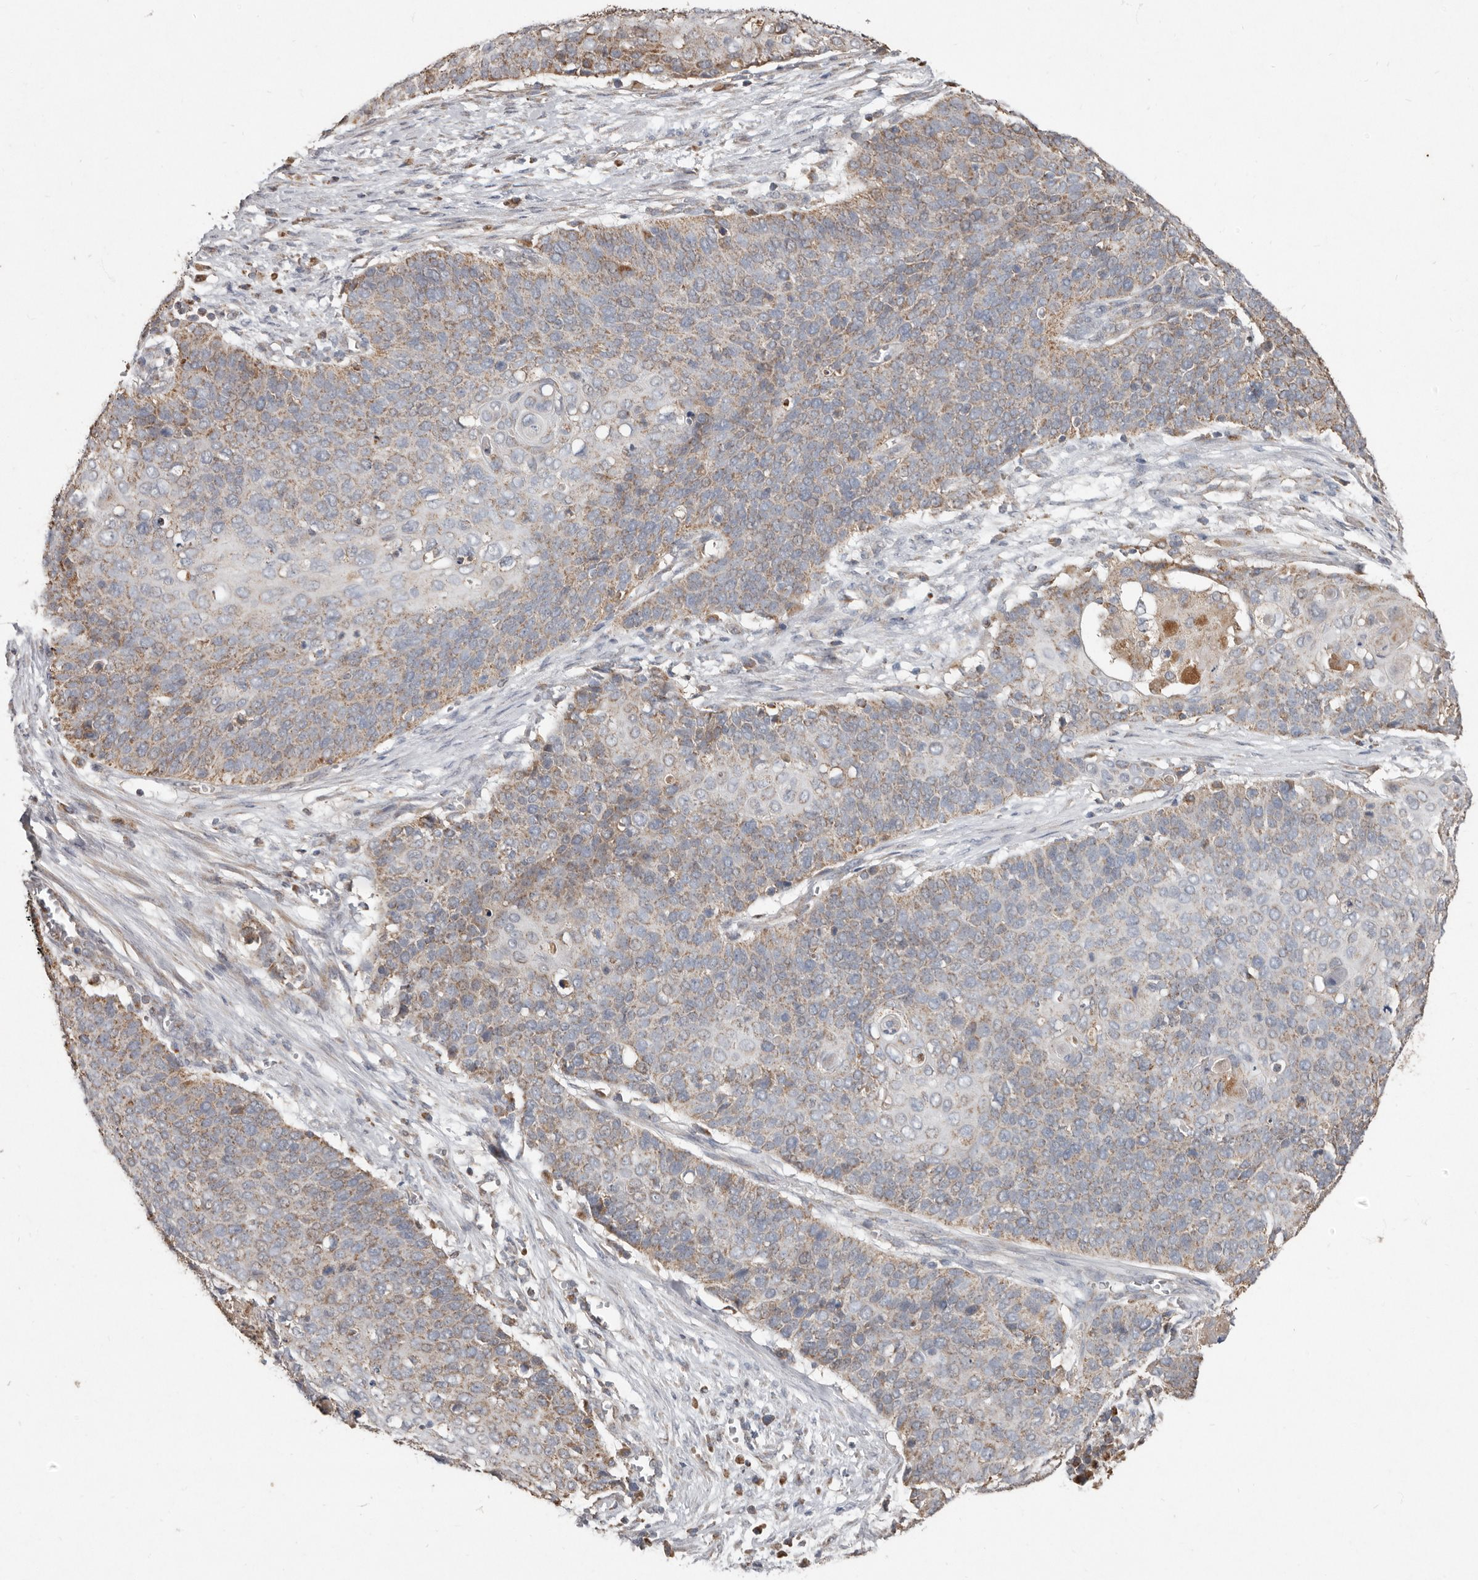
{"staining": {"intensity": "weak", "quantity": "25%-75%", "location": "cytoplasmic/membranous"}, "tissue": "cervical cancer", "cell_type": "Tumor cells", "image_type": "cancer", "snomed": [{"axis": "morphology", "description": "Squamous cell carcinoma, NOS"}, {"axis": "topography", "description": "Cervix"}], "caption": "DAB immunohistochemical staining of cervical squamous cell carcinoma exhibits weak cytoplasmic/membranous protein staining in approximately 25%-75% of tumor cells.", "gene": "KIF26B", "patient": {"sex": "female", "age": 39}}